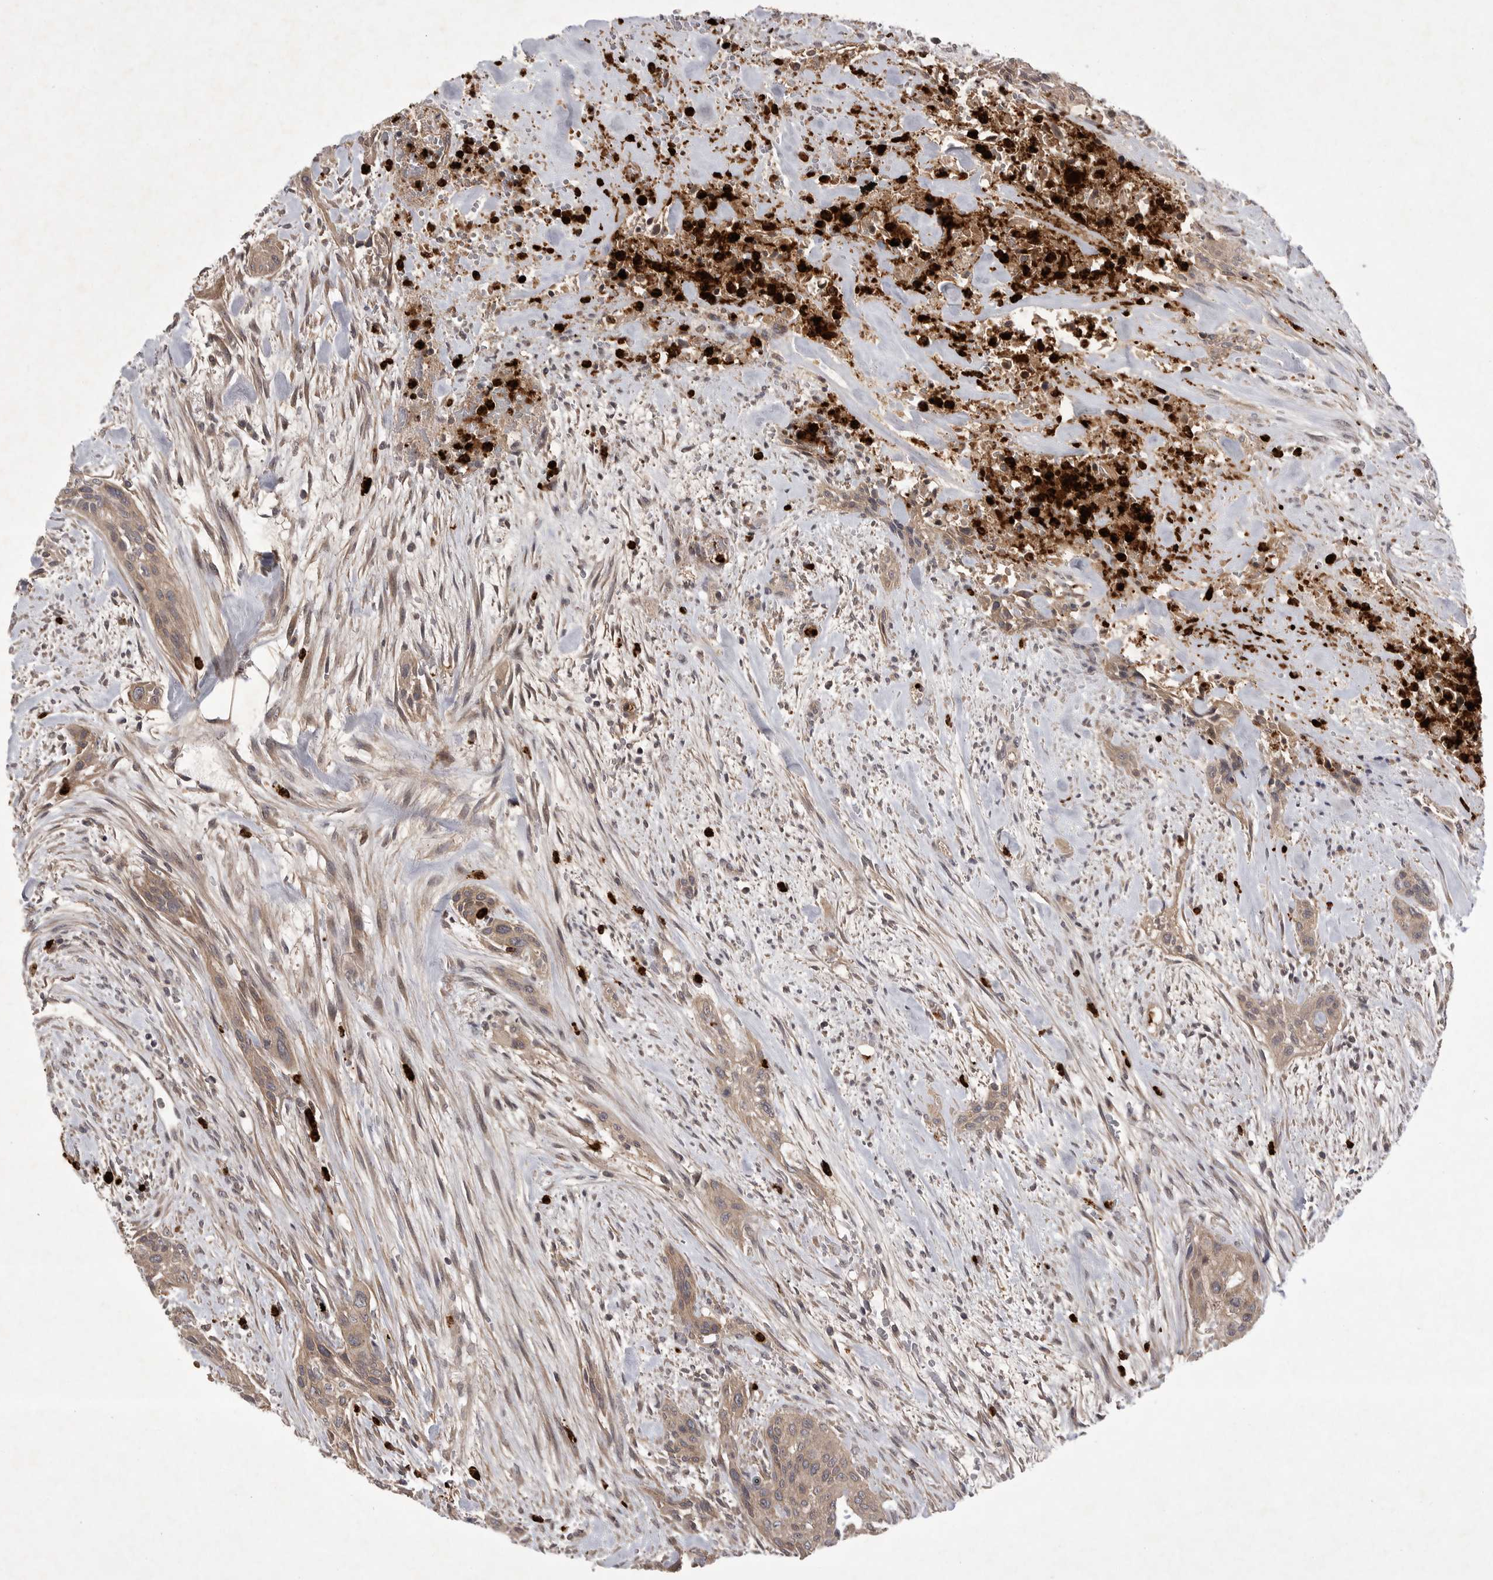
{"staining": {"intensity": "weak", "quantity": ">75%", "location": "cytoplasmic/membranous"}, "tissue": "urothelial cancer", "cell_type": "Tumor cells", "image_type": "cancer", "snomed": [{"axis": "morphology", "description": "Urothelial carcinoma, High grade"}, {"axis": "topography", "description": "Urinary bladder"}], "caption": "Immunohistochemical staining of urothelial cancer exhibits low levels of weak cytoplasmic/membranous protein expression in about >75% of tumor cells.", "gene": "UBE3D", "patient": {"sex": "male", "age": 35}}